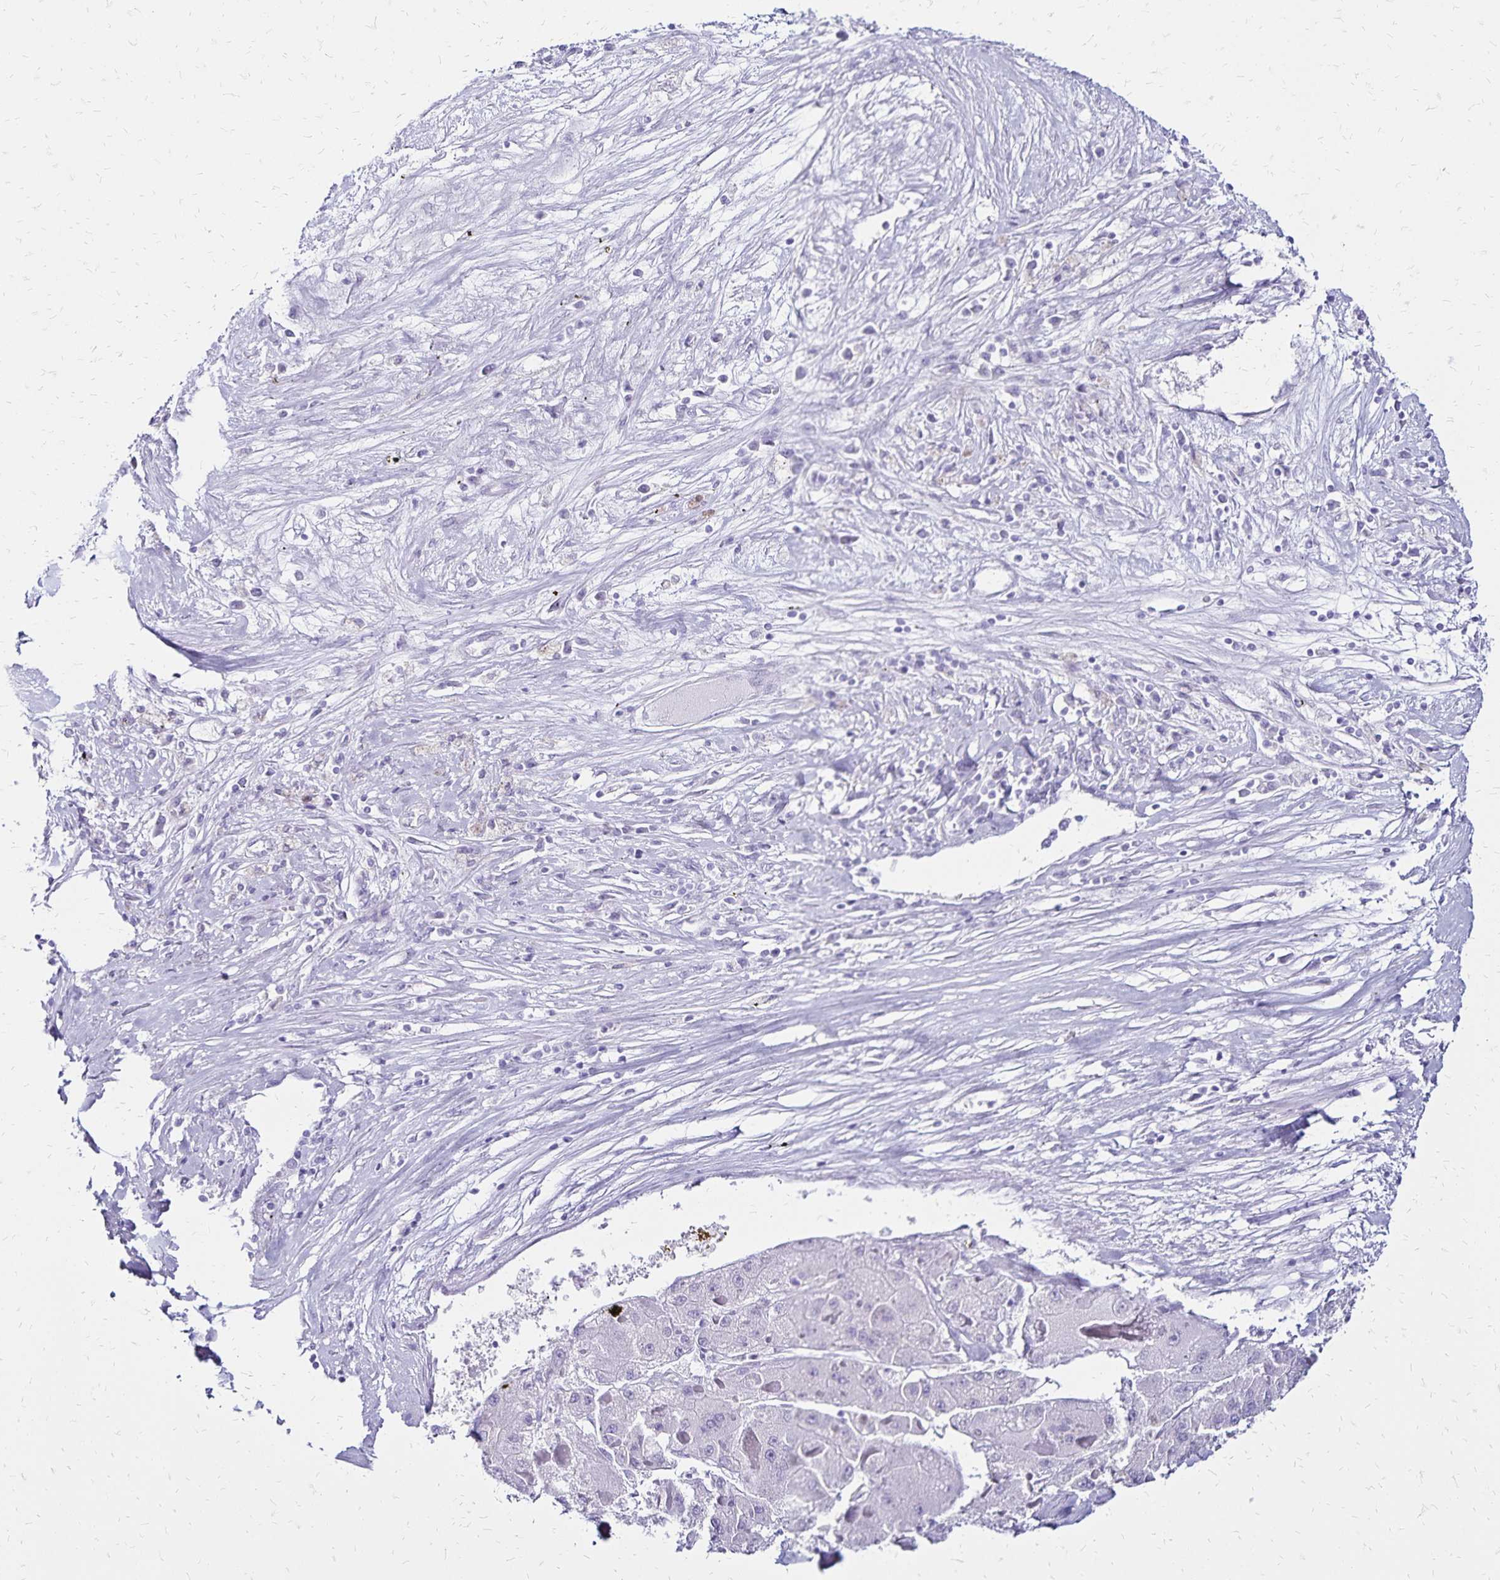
{"staining": {"intensity": "negative", "quantity": "none", "location": "none"}, "tissue": "liver cancer", "cell_type": "Tumor cells", "image_type": "cancer", "snomed": [{"axis": "morphology", "description": "Carcinoma, Hepatocellular, NOS"}, {"axis": "topography", "description": "Liver"}], "caption": "Immunohistochemistry (IHC) micrograph of neoplastic tissue: hepatocellular carcinoma (liver) stained with DAB reveals no significant protein expression in tumor cells. (DAB IHC, high magnification).", "gene": "LIN28B", "patient": {"sex": "female", "age": 73}}